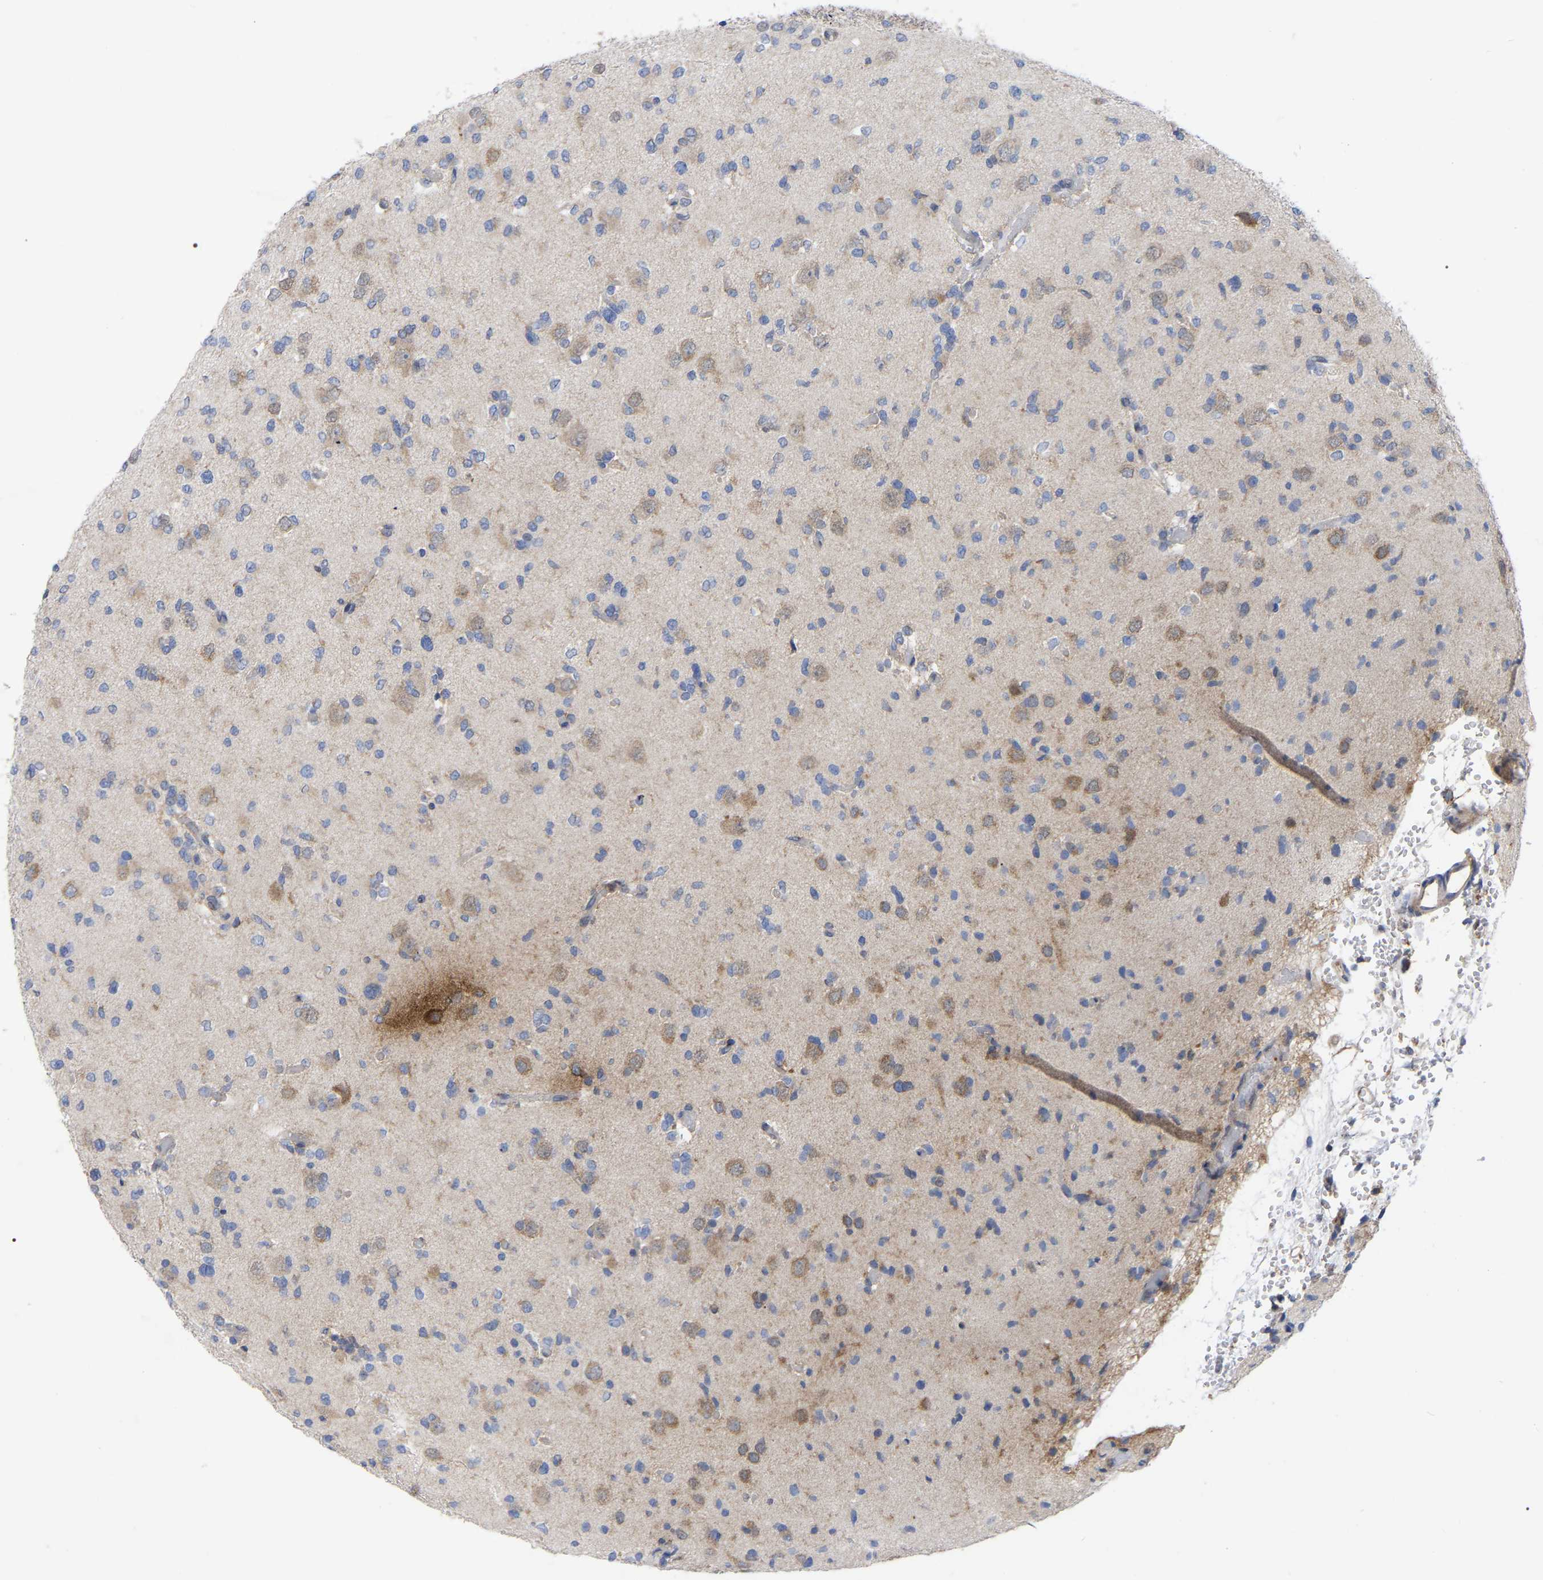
{"staining": {"intensity": "weak", "quantity": "<25%", "location": "cytoplasmic/membranous"}, "tissue": "glioma", "cell_type": "Tumor cells", "image_type": "cancer", "snomed": [{"axis": "morphology", "description": "Glioma, malignant, Low grade"}, {"axis": "topography", "description": "Brain"}], "caption": "A high-resolution micrograph shows immunohistochemistry staining of low-grade glioma (malignant), which shows no significant staining in tumor cells.", "gene": "TCP1", "patient": {"sex": "female", "age": 22}}